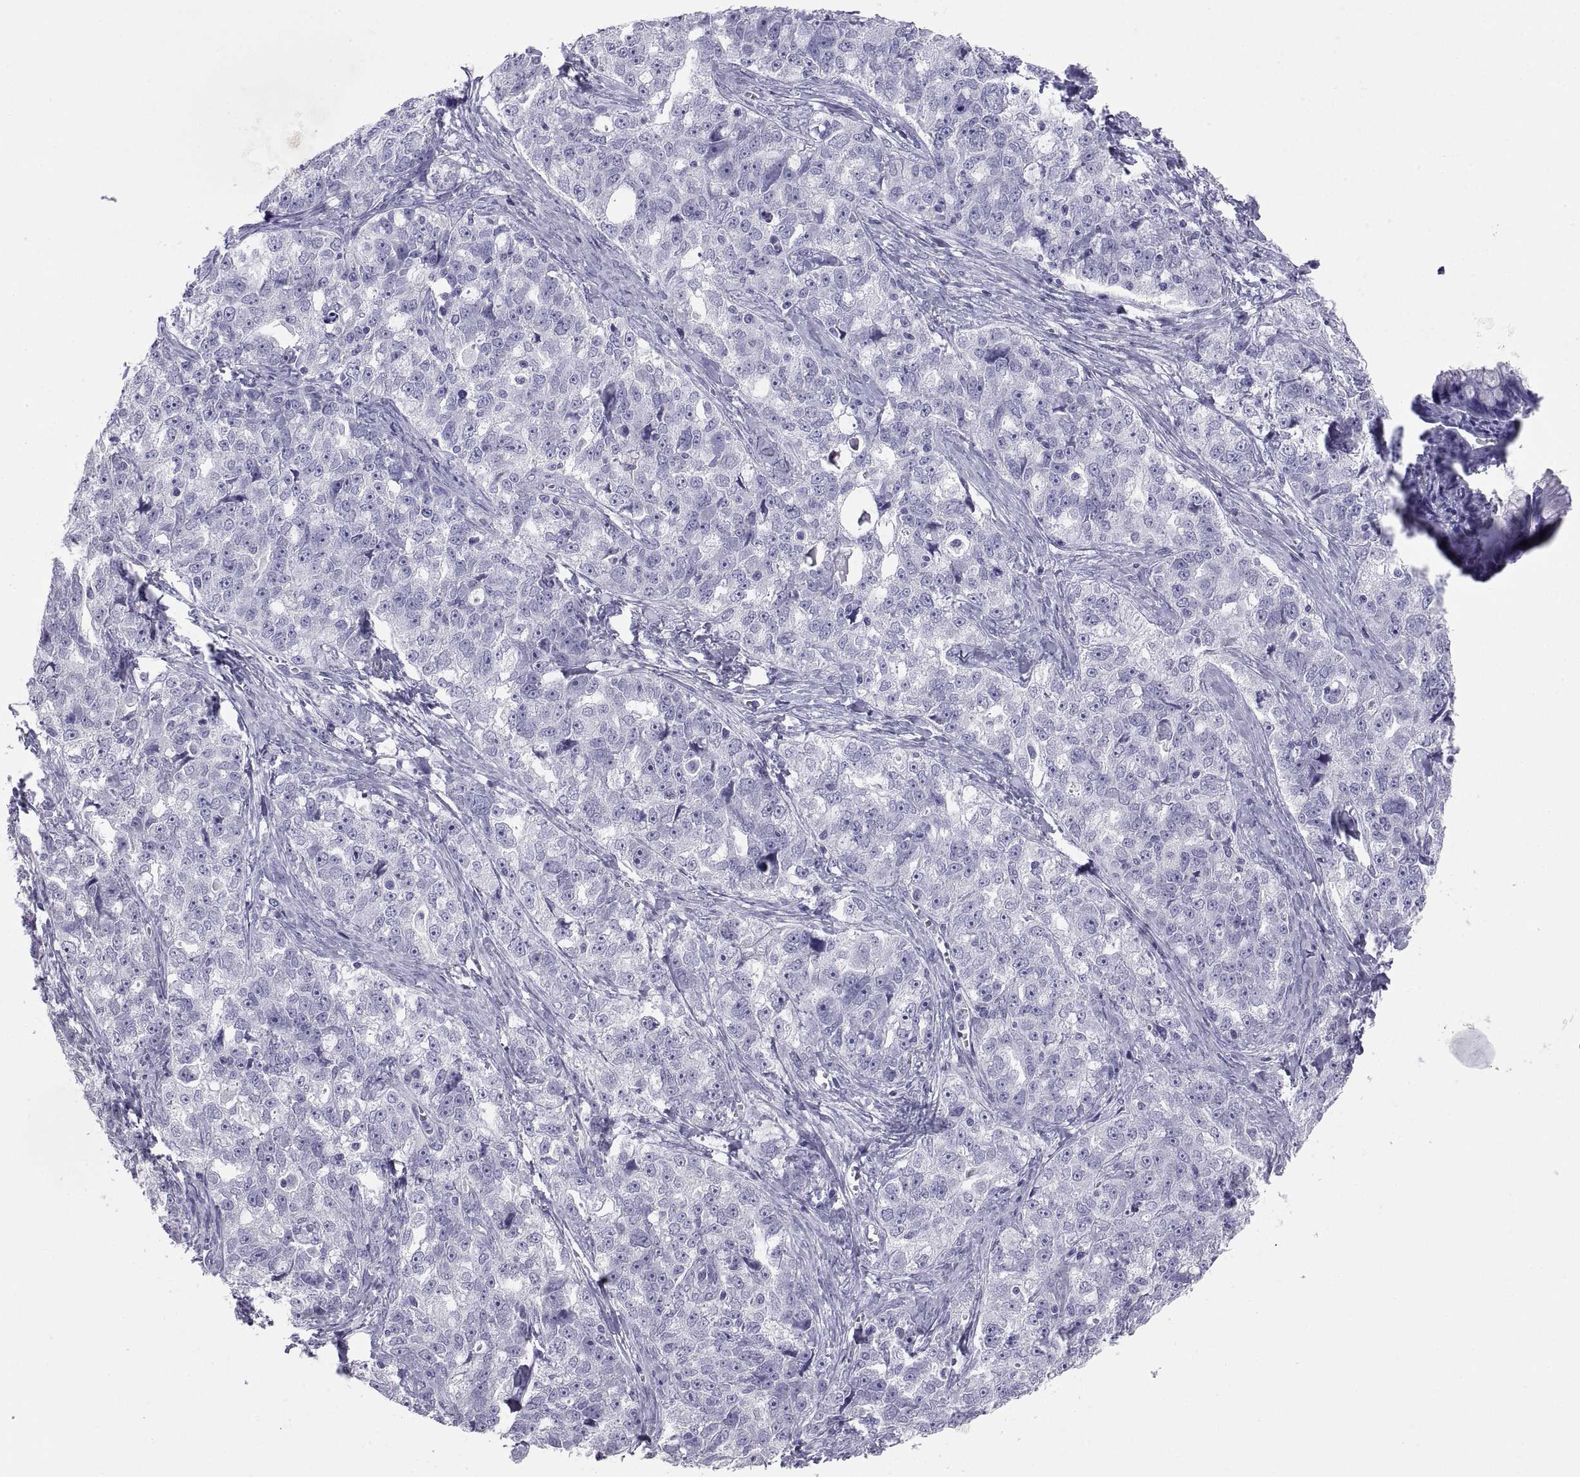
{"staining": {"intensity": "negative", "quantity": "none", "location": "none"}, "tissue": "ovarian cancer", "cell_type": "Tumor cells", "image_type": "cancer", "snomed": [{"axis": "morphology", "description": "Cystadenocarcinoma, serous, NOS"}, {"axis": "topography", "description": "Ovary"}], "caption": "IHC image of neoplastic tissue: serous cystadenocarcinoma (ovarian) stained with DAB displays no significant protein staining in tumor cells. (Stains: DAB (3,3'-diaminobenzidine) IHC with hematoxylin counter stain, Microscopy: brightfield microscopy at high magnification).", "gene": "TEX13A", "patient": {"sex": "female", "age": 51}}